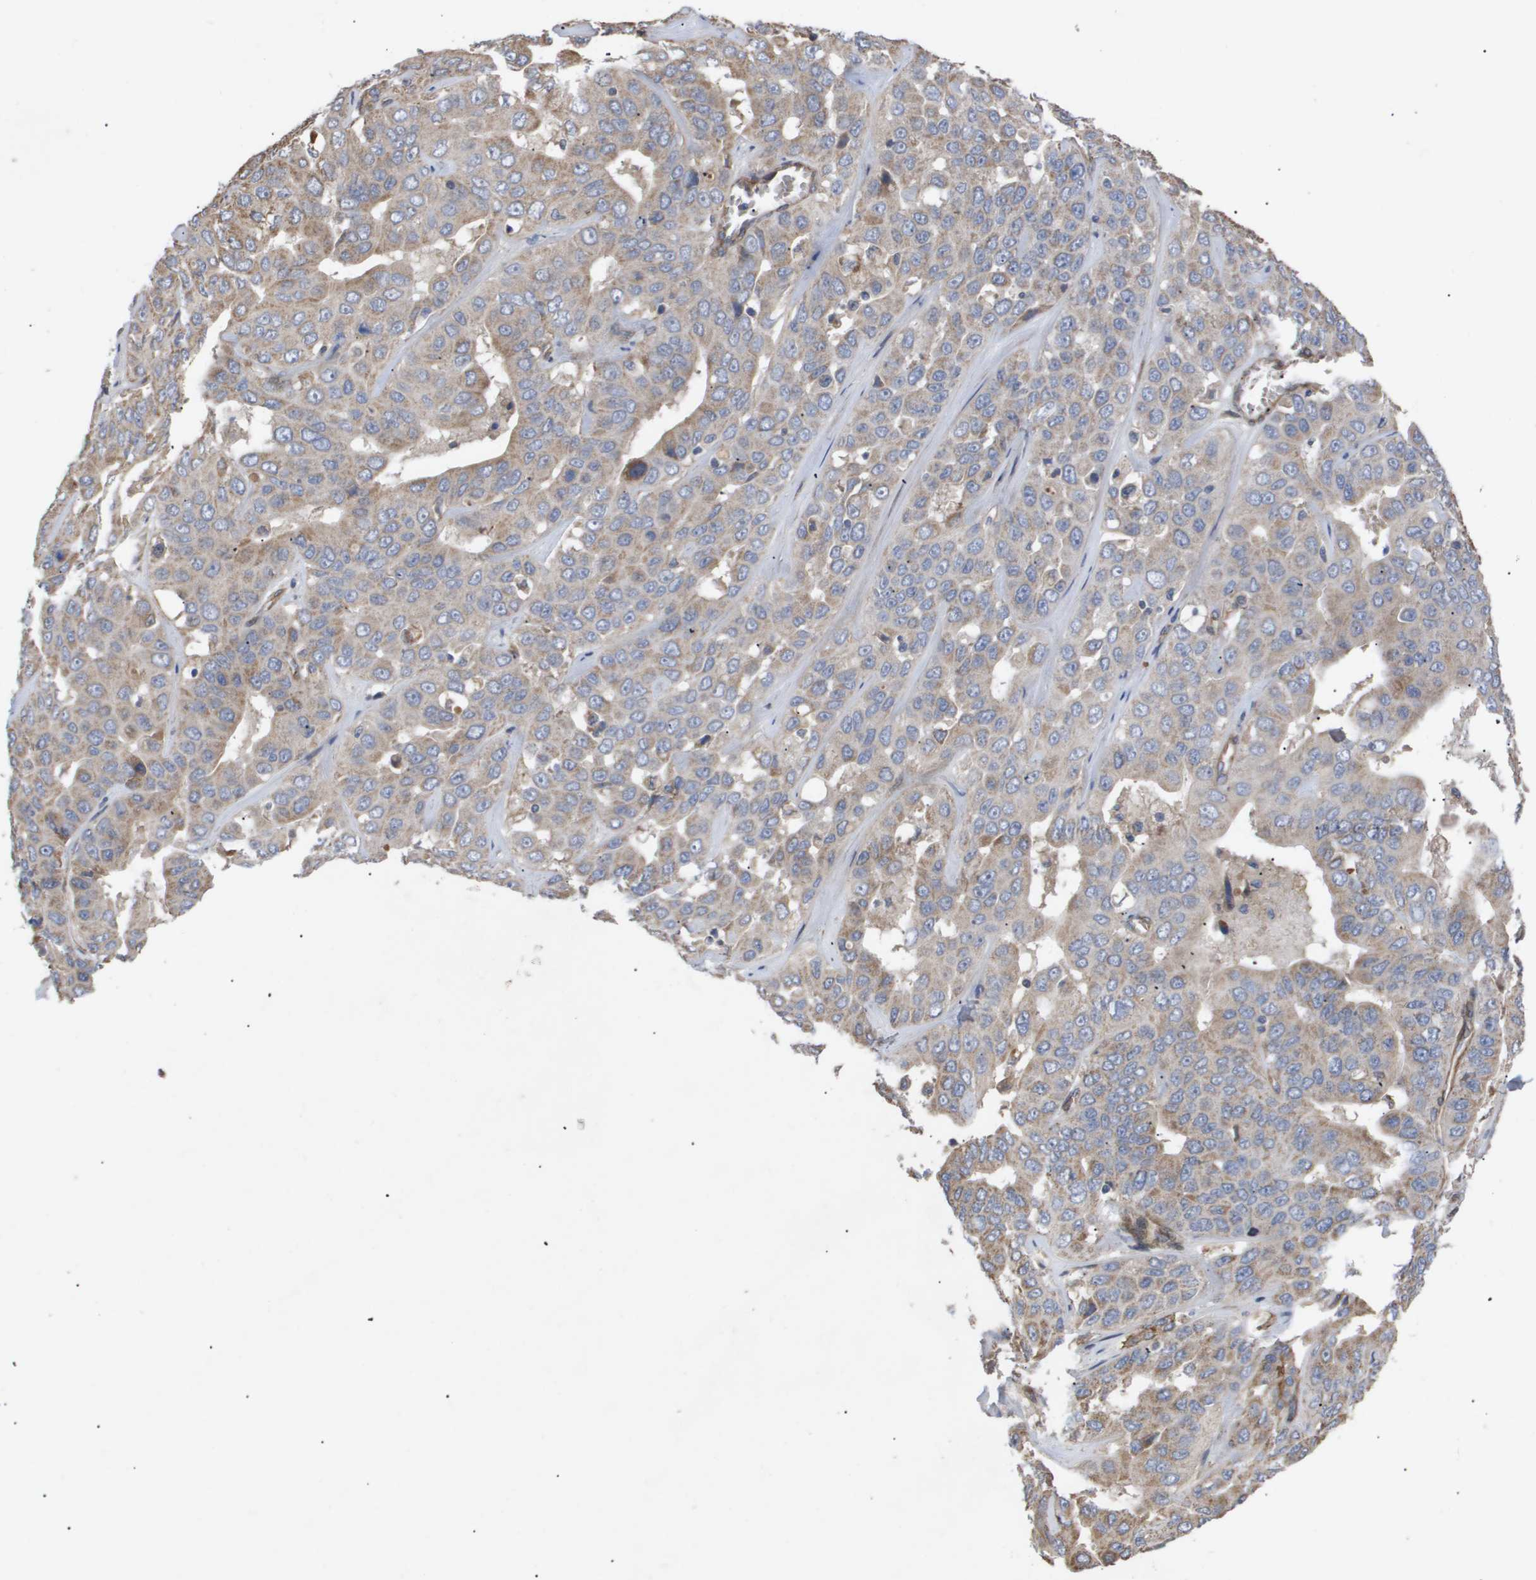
{"staining": {"intensity": "moderate", "quantity": ">75%", "location": "cytoplasmic/membranous"}, "tissue": "liver cancer", "cell_type": "Tumor cells", "image_type": "cancer", "snomed": [{"axis": "morphology", "description": "Cholangiocarcinoma"}, {"axis": "topography", "description": "Liver"}], "caption": "Moderate cytoplasmic/membranous positivity for a protein is seen in about >75% of tumor cells of cholangiocarcinoma (liver) using immunohistochemistry.", "gene": "TNS1", "patient": {"sex": "female", "age": 52}}